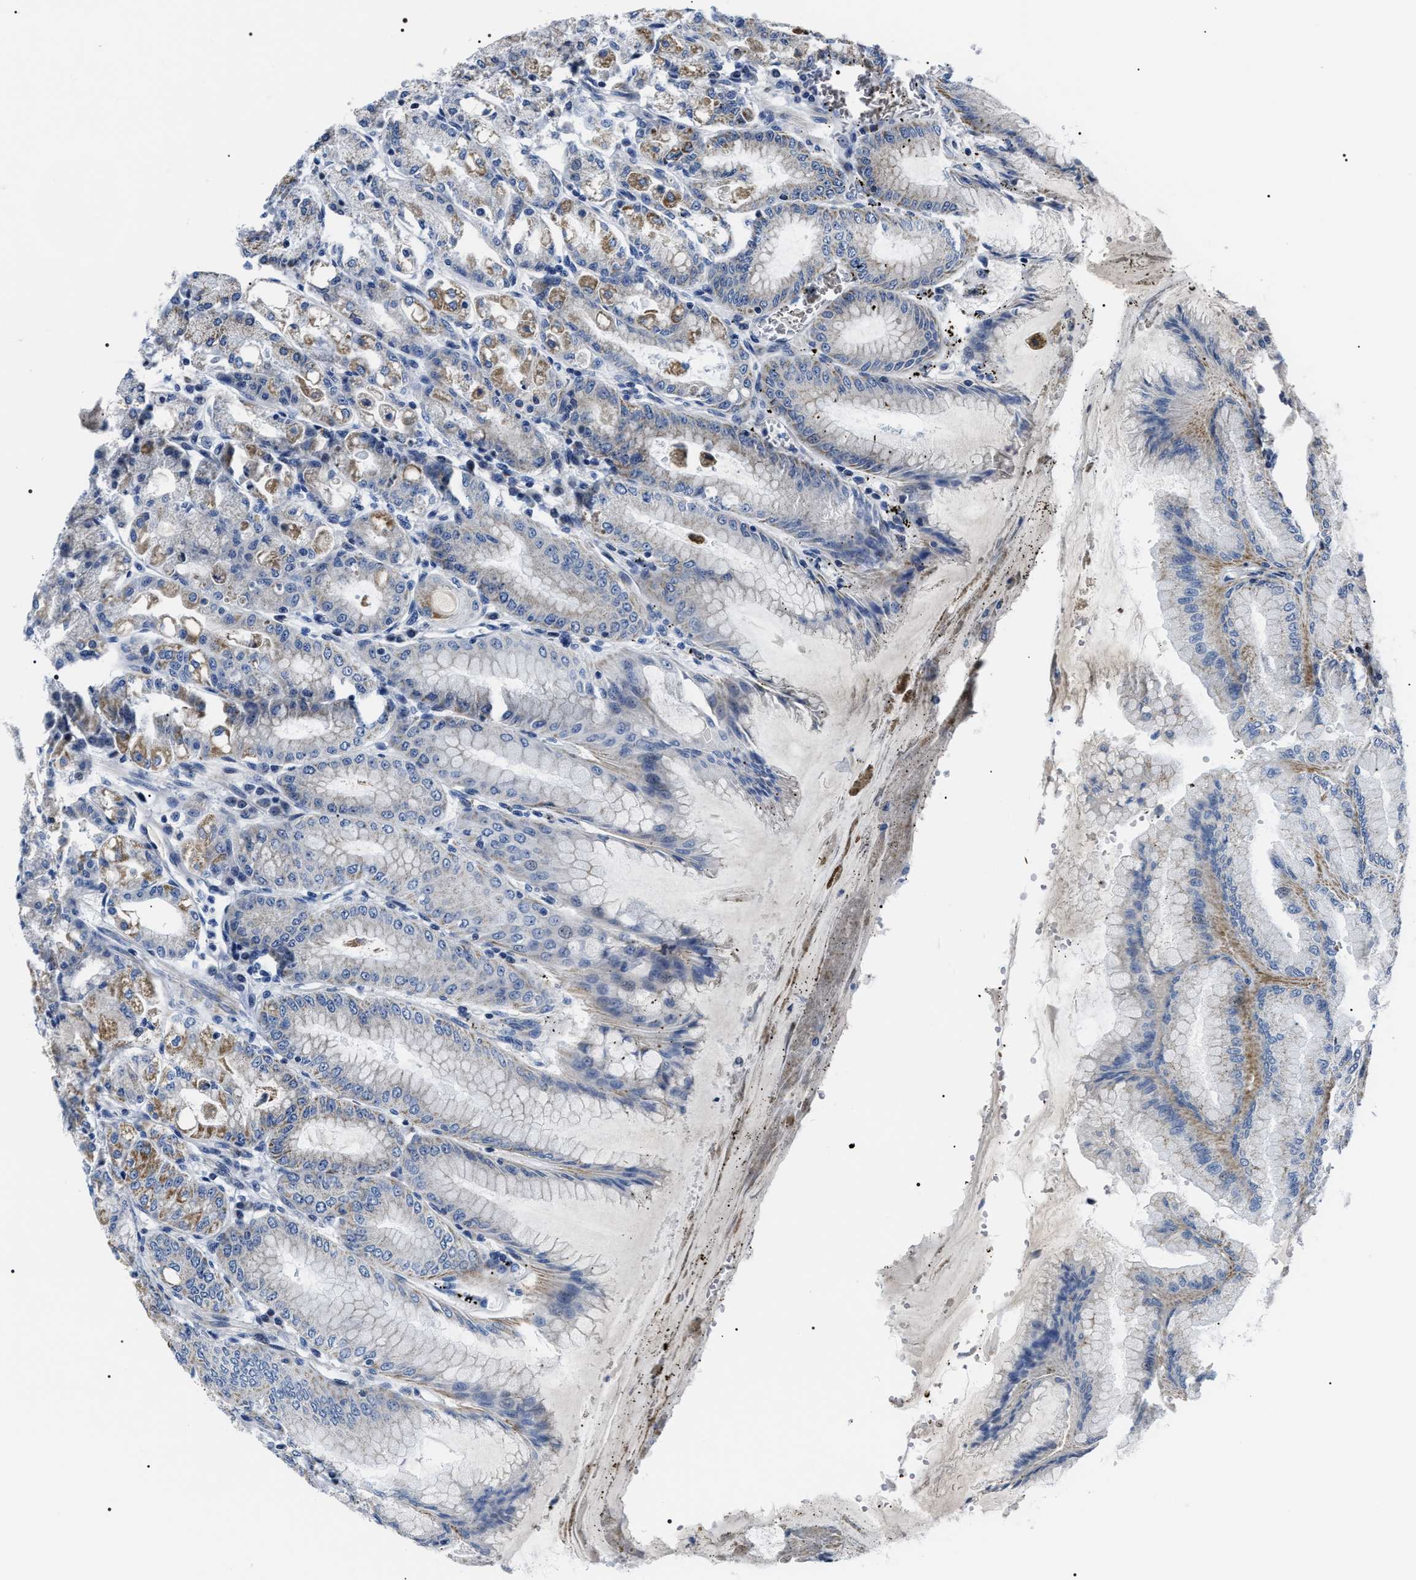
{"staining": {"intensity": "moderate", "quantity": "25%-75%", "location": "cytoplasmic/membranous"}, "tissue": "stomach", "cell_type": "Glandular cells", "image_type": "normal", "snomed": [{"axis": "morphology", "description": "Normal tissue, NOS"}, {"axis": "topography", "description": "Stomach, lower"}], "caption": "A medium amount of moderate cytoplasmic/membranous expression is identified in about 25%-75% of glandular cells in normal stomach. (IHC, brightfield microscopy, high magnification).", "gene": "NTMT1", "patient": {"sex": "male", "age": 71}}